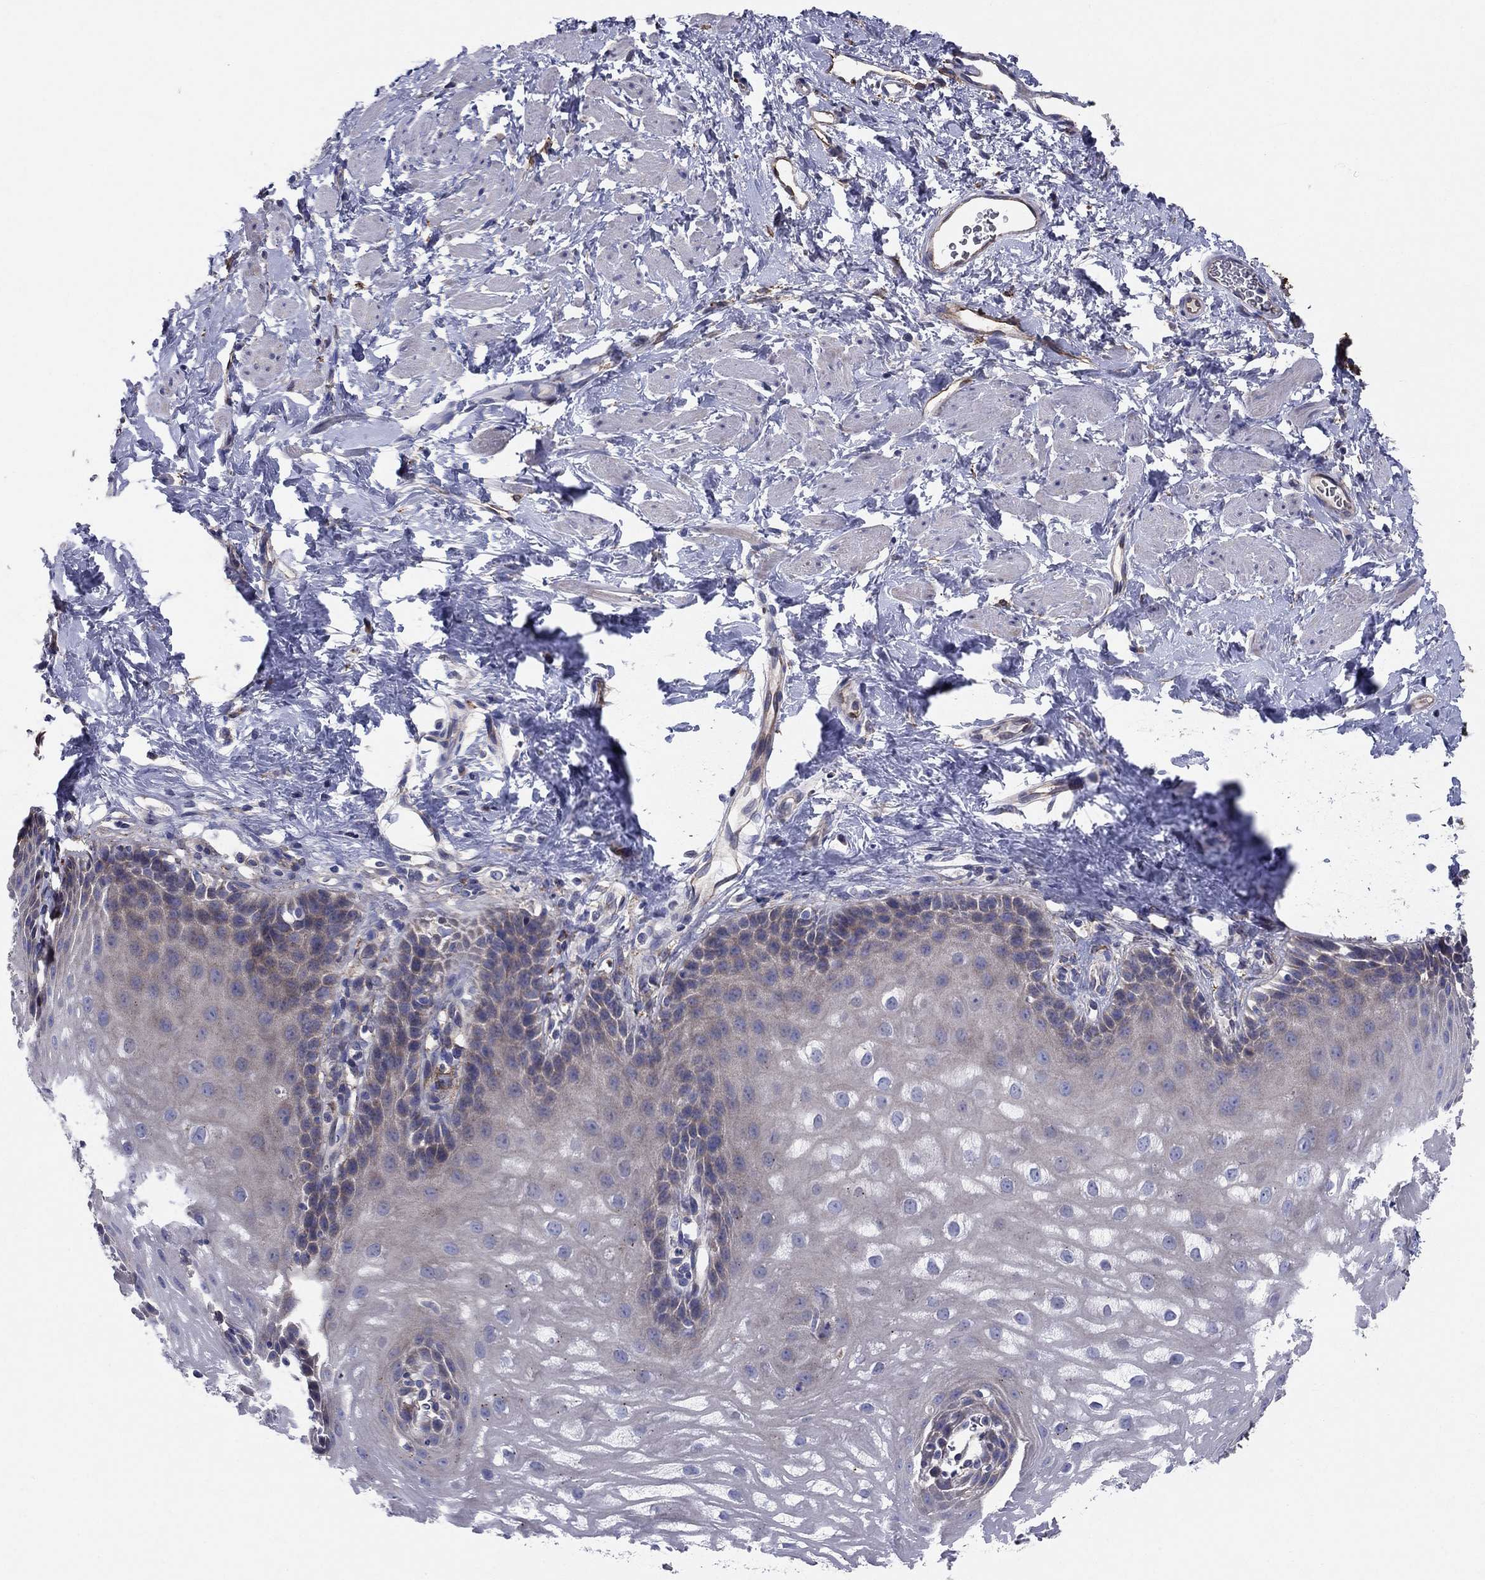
{"staining": {"intensity": "negative", "quantity": "none", "location": "none"}, "tissue": "esophagus", "cell_type": "Squamous epithelial cells", "image_type": "normal", "snomed": [{"axis": "morphology", "description": "Normal tissue, NOS"}, {"axis": "topography", "description": "Esophagus"}], "caption": "Immunohistochemistry micrograph of normal esophagus stained for a protein (brown), which demonstrates no positivity in squamous epithelial cells.", "gene": "EMP2", "patient": {"sex": "male", "age": 64}}